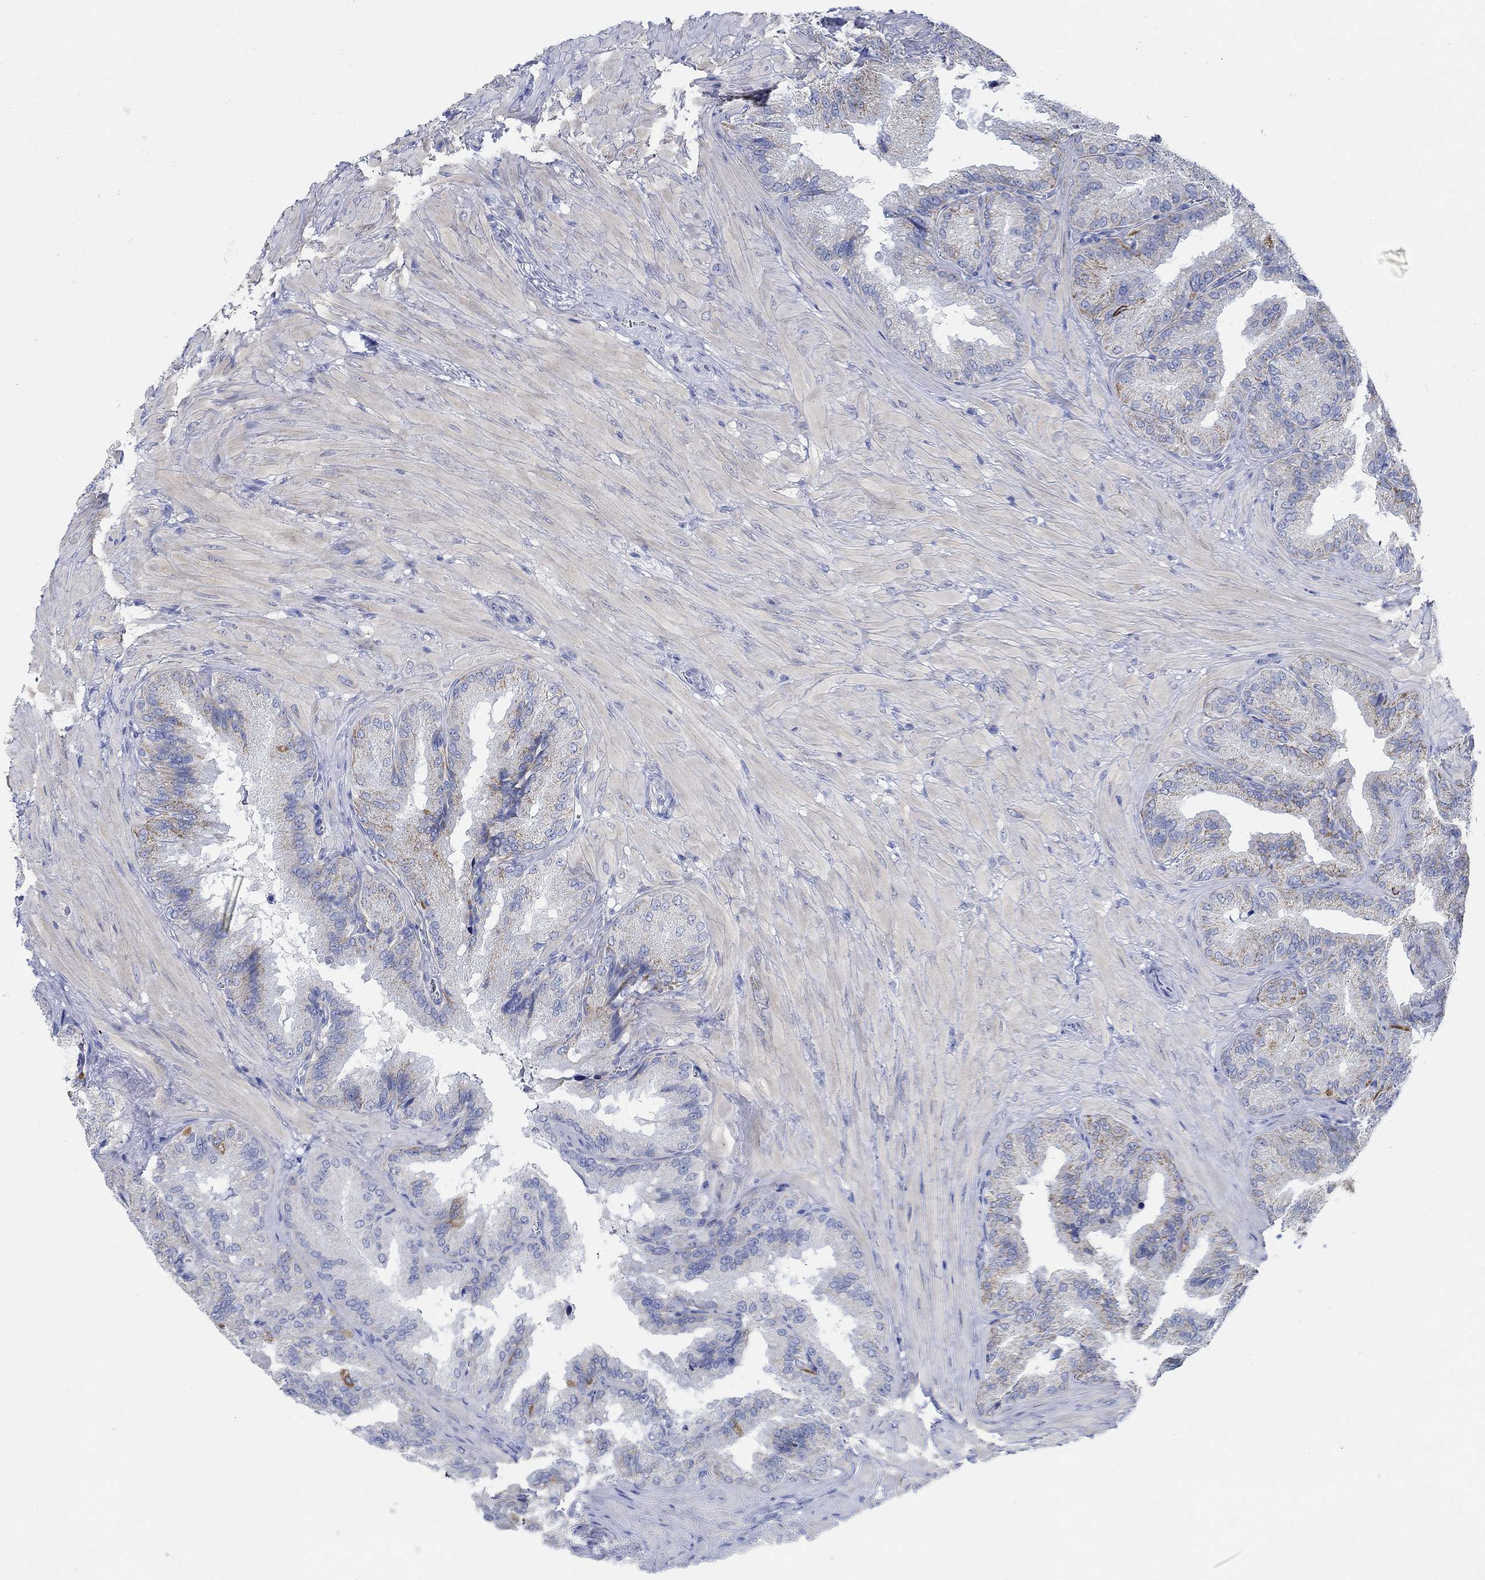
{"staining": {"intensity": "moderate", "quantity": "<25%", "location": "cytoplasmic/membranous"}, "tissue": "seminal vesicle", "cell_type": "Glandular cells", "image_type": "normal", "snomed": [{"axis": "morphology", "description": "Normal tissue, NOS"}, {"axis": "topography", "description": "Seminal veicle"}], "caption": "DAB (3,3'-diaminobenzidine) immunohistochemical staining of benign human seminal vesicle reveals moderate cytoplasmic/membranous protein expression in about <25% of glandular cells.", "gene": "RBM20", "patient": {"sex": "male", "age": 37}}